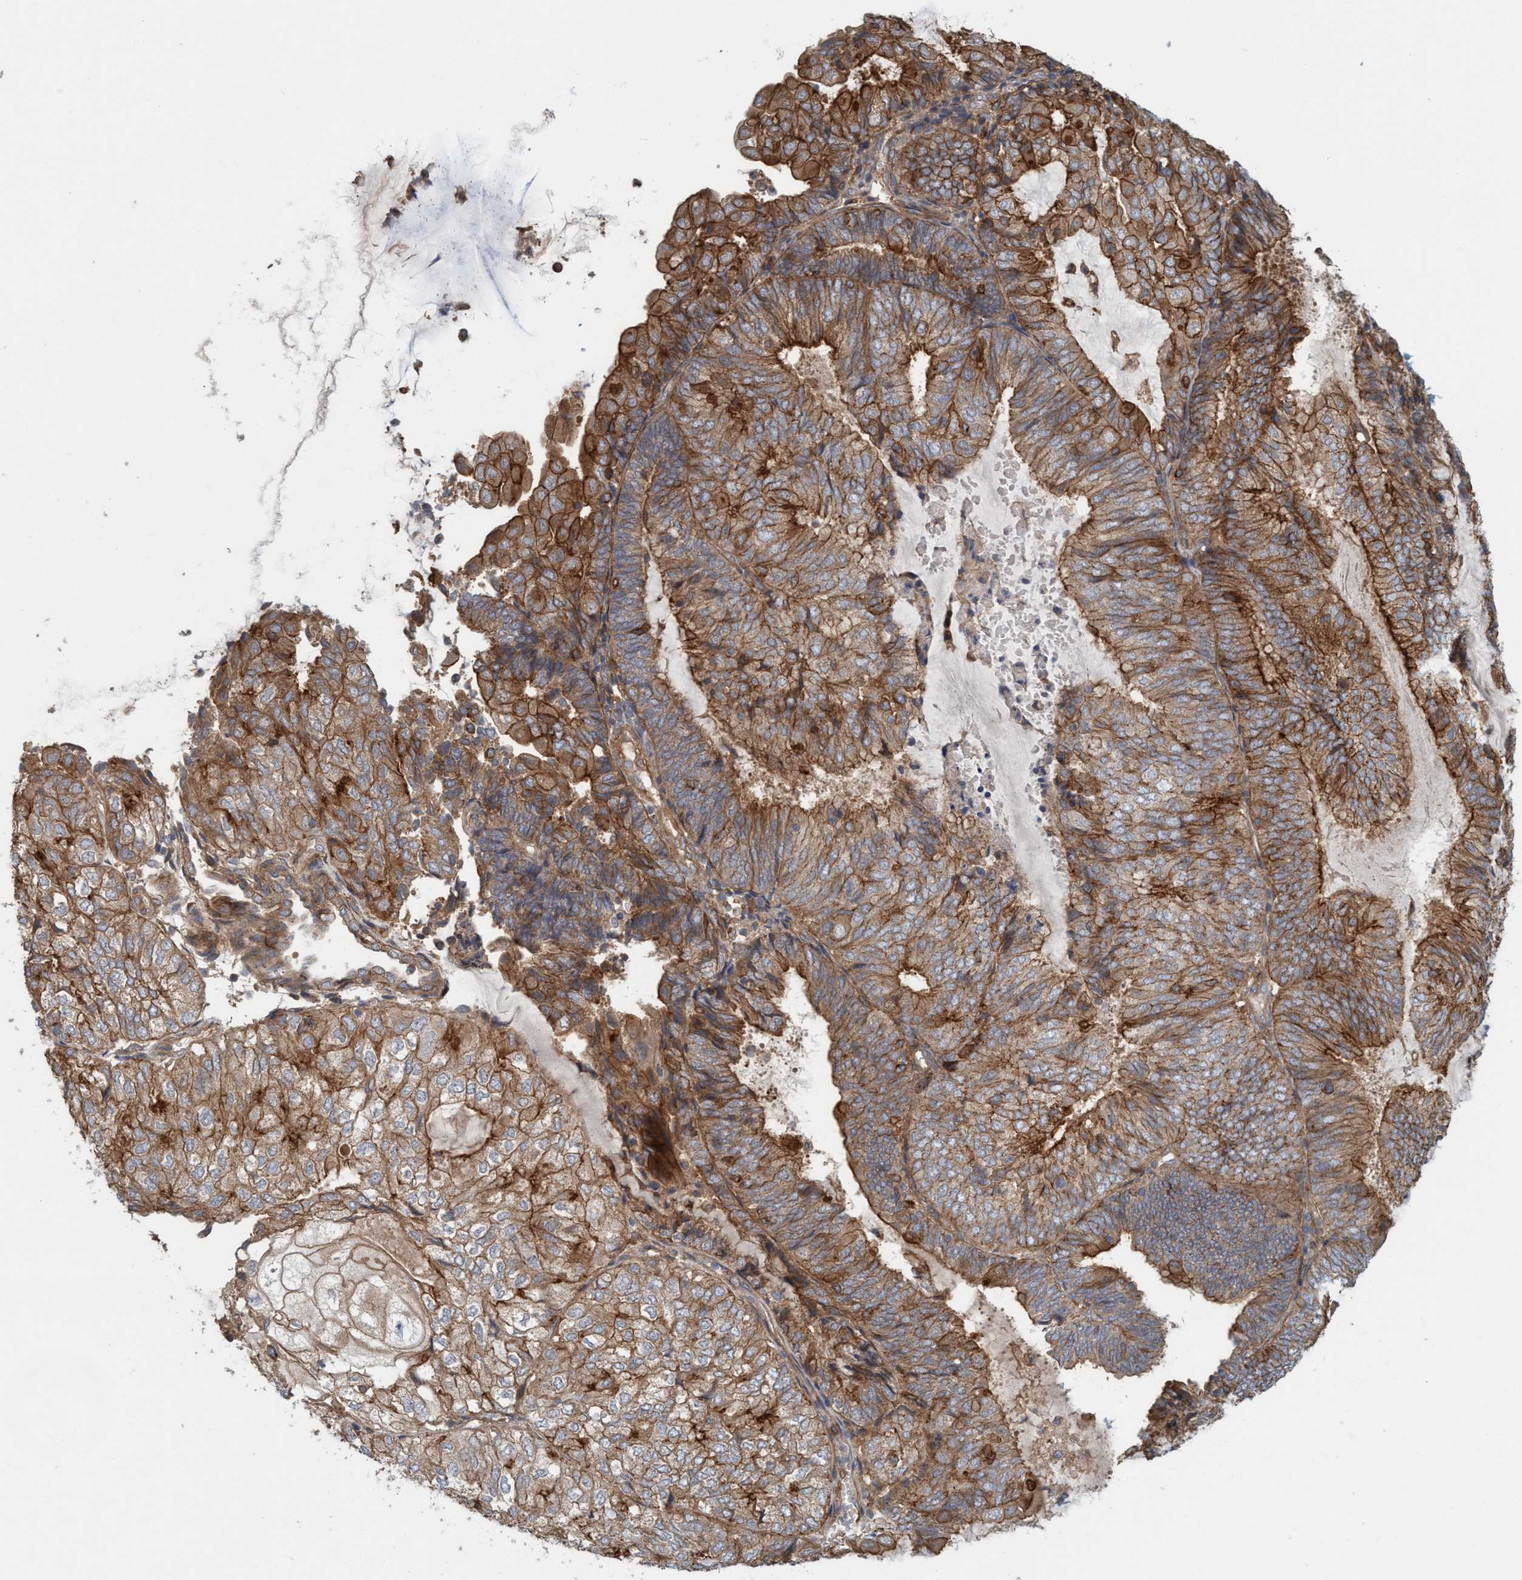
{"staining": {"intensity": "strong", "quantity": ">75%", "location": "cytoplasmic/membranous"}, "tissue": "endometrial cancer", "cell_type": "Tumor cells", "image_type": "cancer", "snomed": [{"axis": "morphology", "description": "Adenocarcinoma, NOS"}, {"axis": "topography", "description": "Endometrium"}], "caption": "This is a photomicrograph of immunohistochemistry (IHC) staining of endometrial adenocarcinoma, which shows strong expression in the cytoplasmic/membranous of tumor cells.", "gene": "SPECC1", "patient": {"sex": "female", "age": 81}}